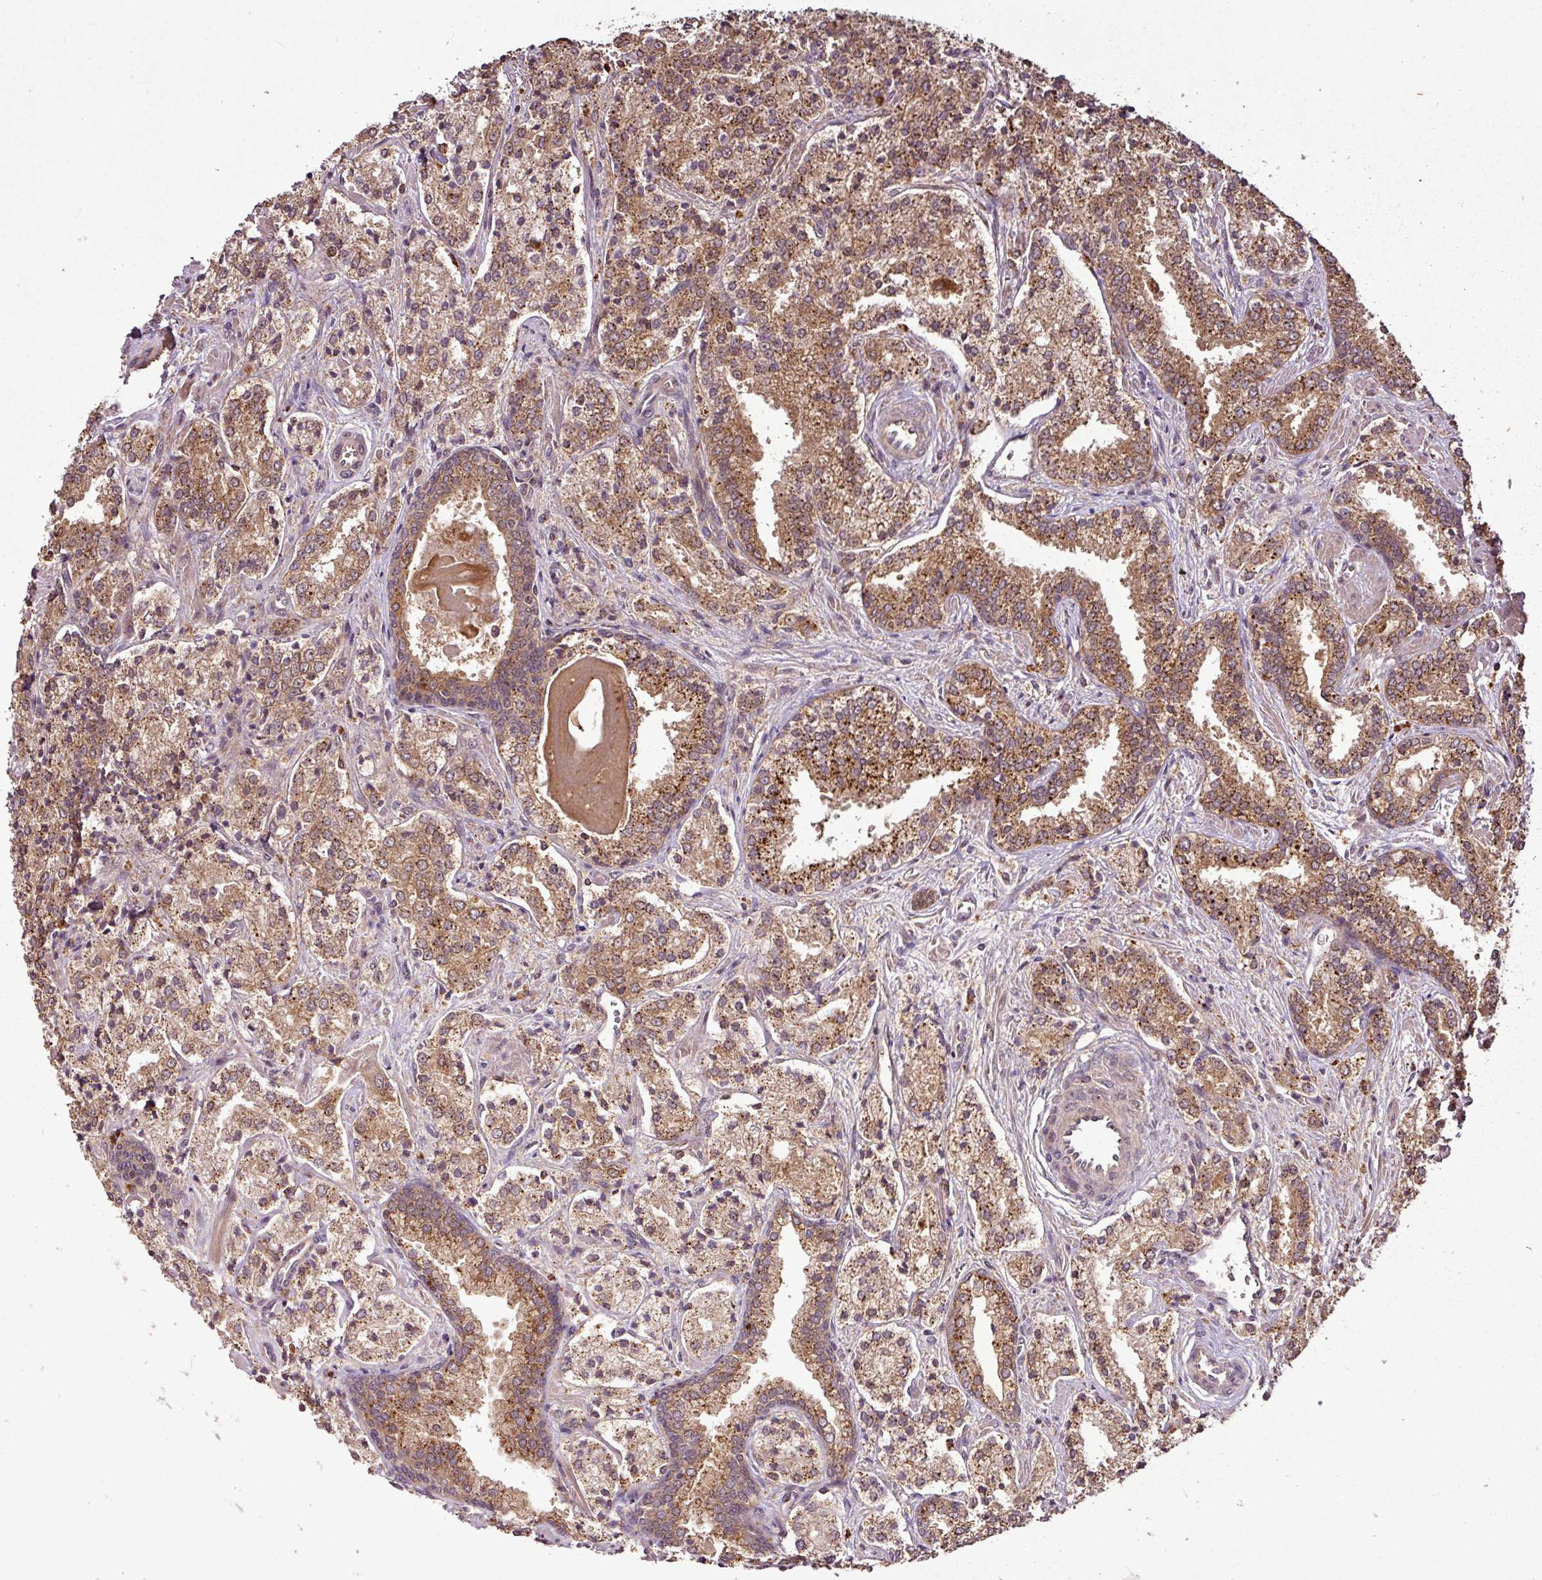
{"staining": {"intensity": "moderate", "quantity": ">75%", "location": "cytoplasmic/membranous"}, "tissue": "prostate cancer", "cell_type": "Tumor cells", "image_type": "cancer", "snomed": [{"axis": "morphology", "description": "Adenocarcinoma, High grade"}, {"axis": "topography", "description": "Prostate"}], "caption": "Prostate cancer (high-grade adenocarcinoma) stained with DAB (3,3'-diaminobenzidine) IHC displays medium levels of moderate cytoplasmic/membranous staining in approximately >75% of tumor cells. (DAB IHC with brightfield microscopy, high magnification).", "gene": "FAIM", "patient": {"sex": "male", "age": 63}}